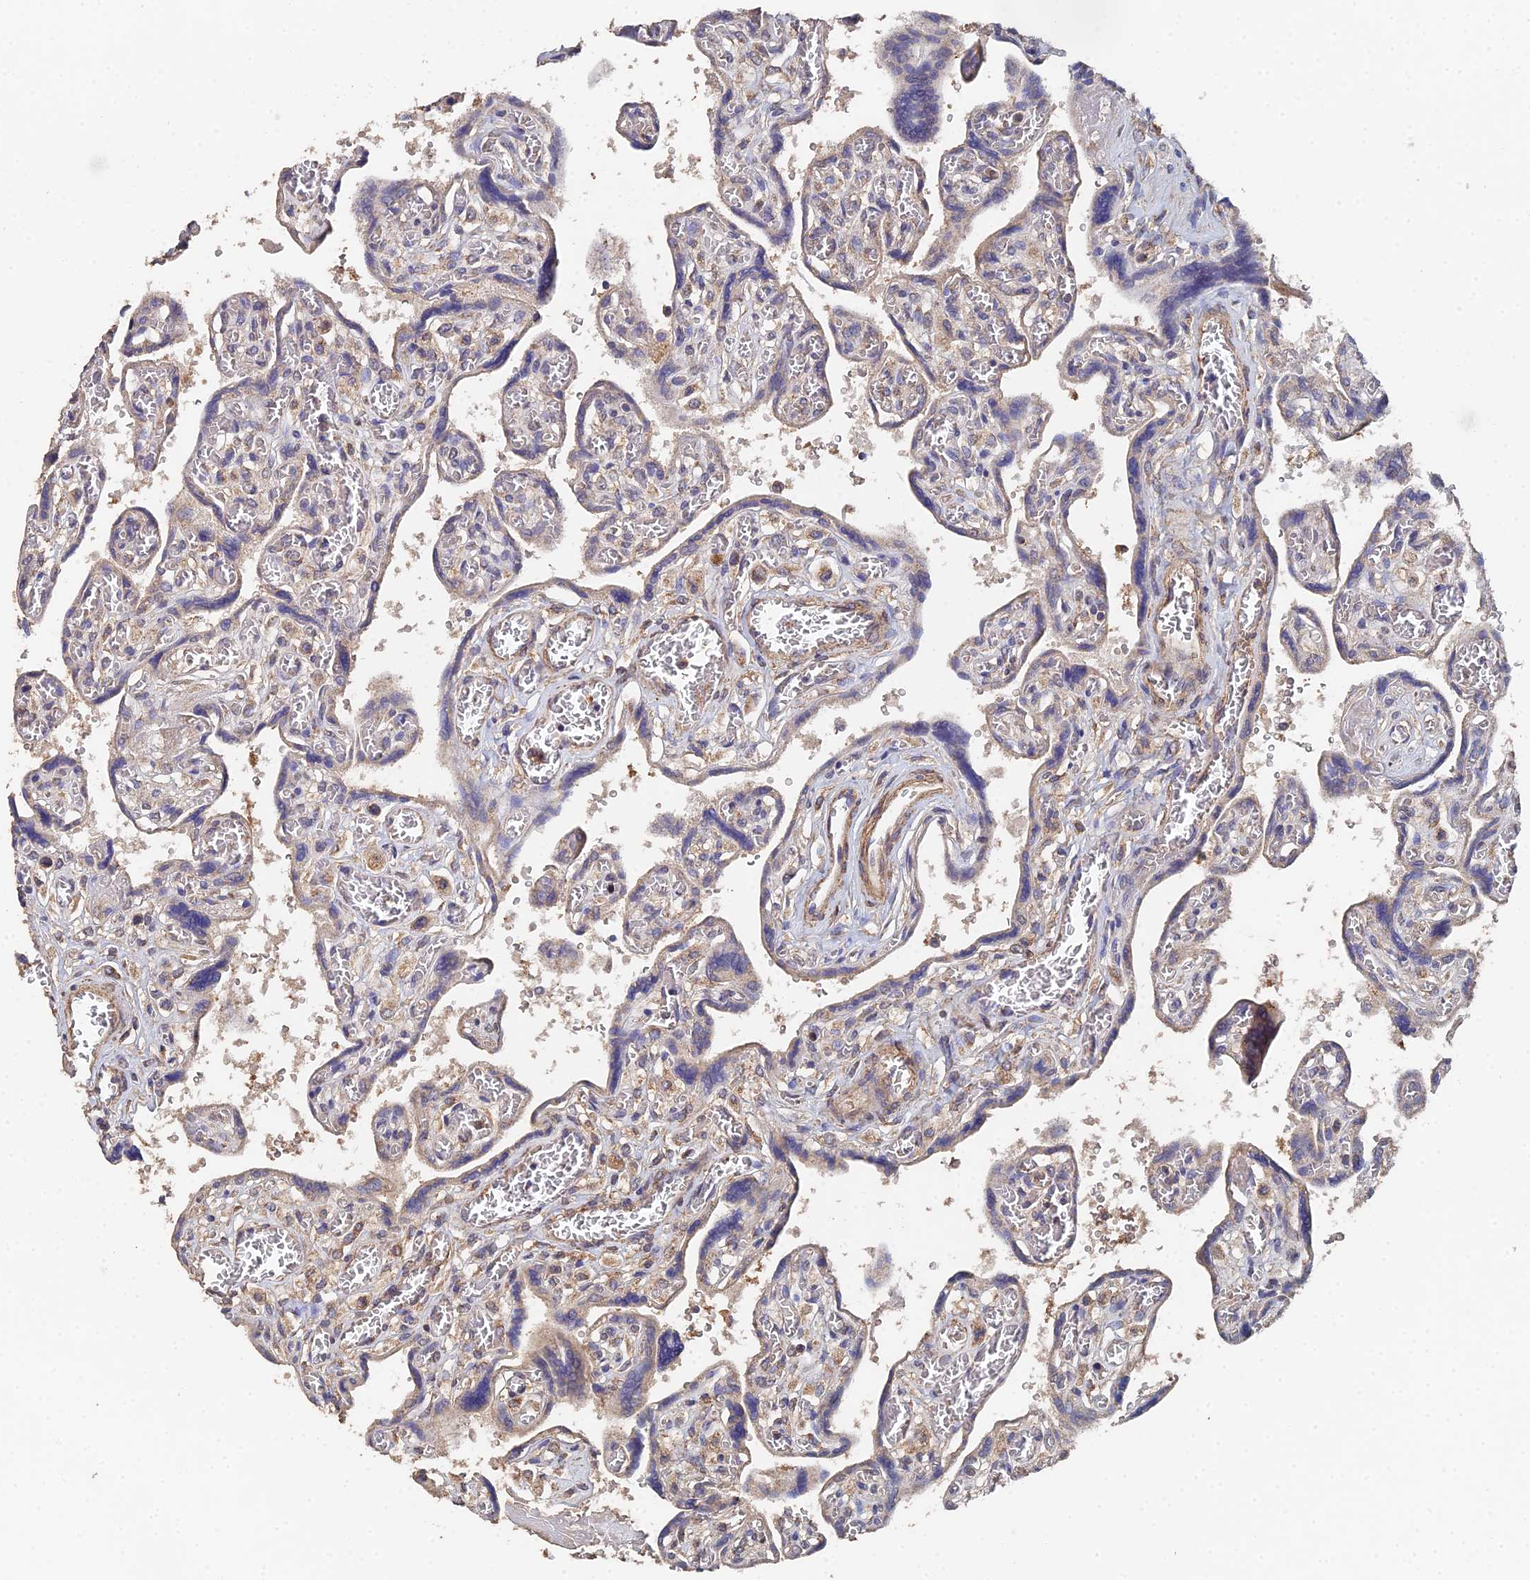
{"staining": {"intensity": "weak", "quantity": "25%-75%", "location": "cytoplasmic/membranous"}, "tissue": "placenta", "cell_type": "Trophoblastic cells", "image_type": "normal", "snomed": [{"axis": "morphology", "description": "Normal tissue, NOS"}, {"axis": "topography", "description": "Placenta"}], "caption": "Weak cytoplasmic/membranous protein positivity is identified in about 25%-75% of trophoblastic cells in placenta.", "gene": "SPANXN4", "patient": {"sex": "female", "age": 39}}